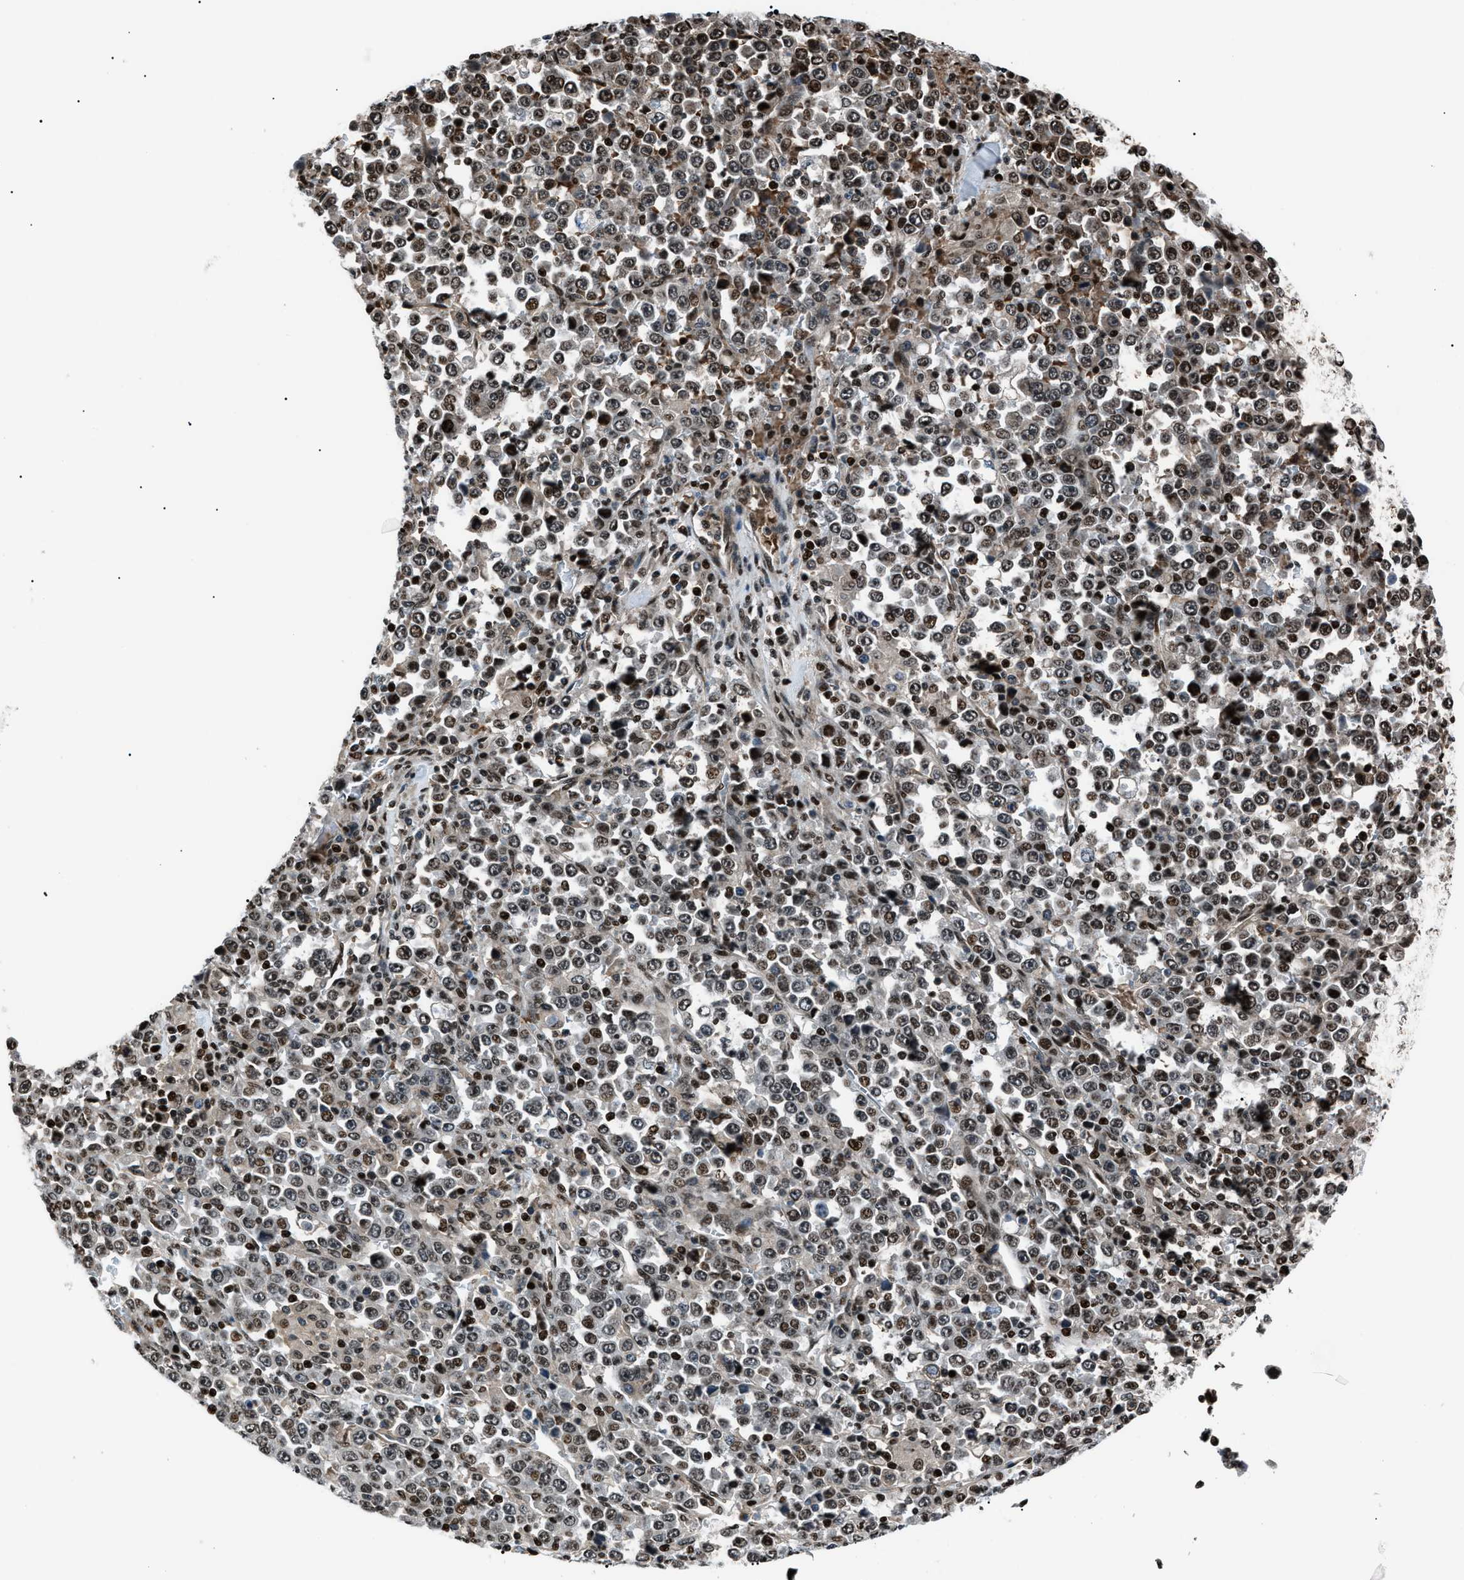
{"staining": {"intensity": "moderate", "quantity": ">75%", "location": "nuclear"}, "tissue": "stomach cancer", "cell_type": "Tumor cells", "image_type": "cancer", "snomed": [{"axis": "morphology", "description": "Normal tissue, NOS"}, {"axis": "morphology", "description": "Adenocarcinoma, NOS"}, {"axis": "topography", "description": "Stomach, upper"}, {"axis": "topography", "description": "Stomach"}], "caption": "High-power microscopy captured an immunohistochemistry (IHC) micrograph of adenocarcinoma (stomach), revealing moderate nuclear staining in approximately >75% of tumor cells.", "gene": "PRKX", "patient": {"sex": "male", "age": 59}}